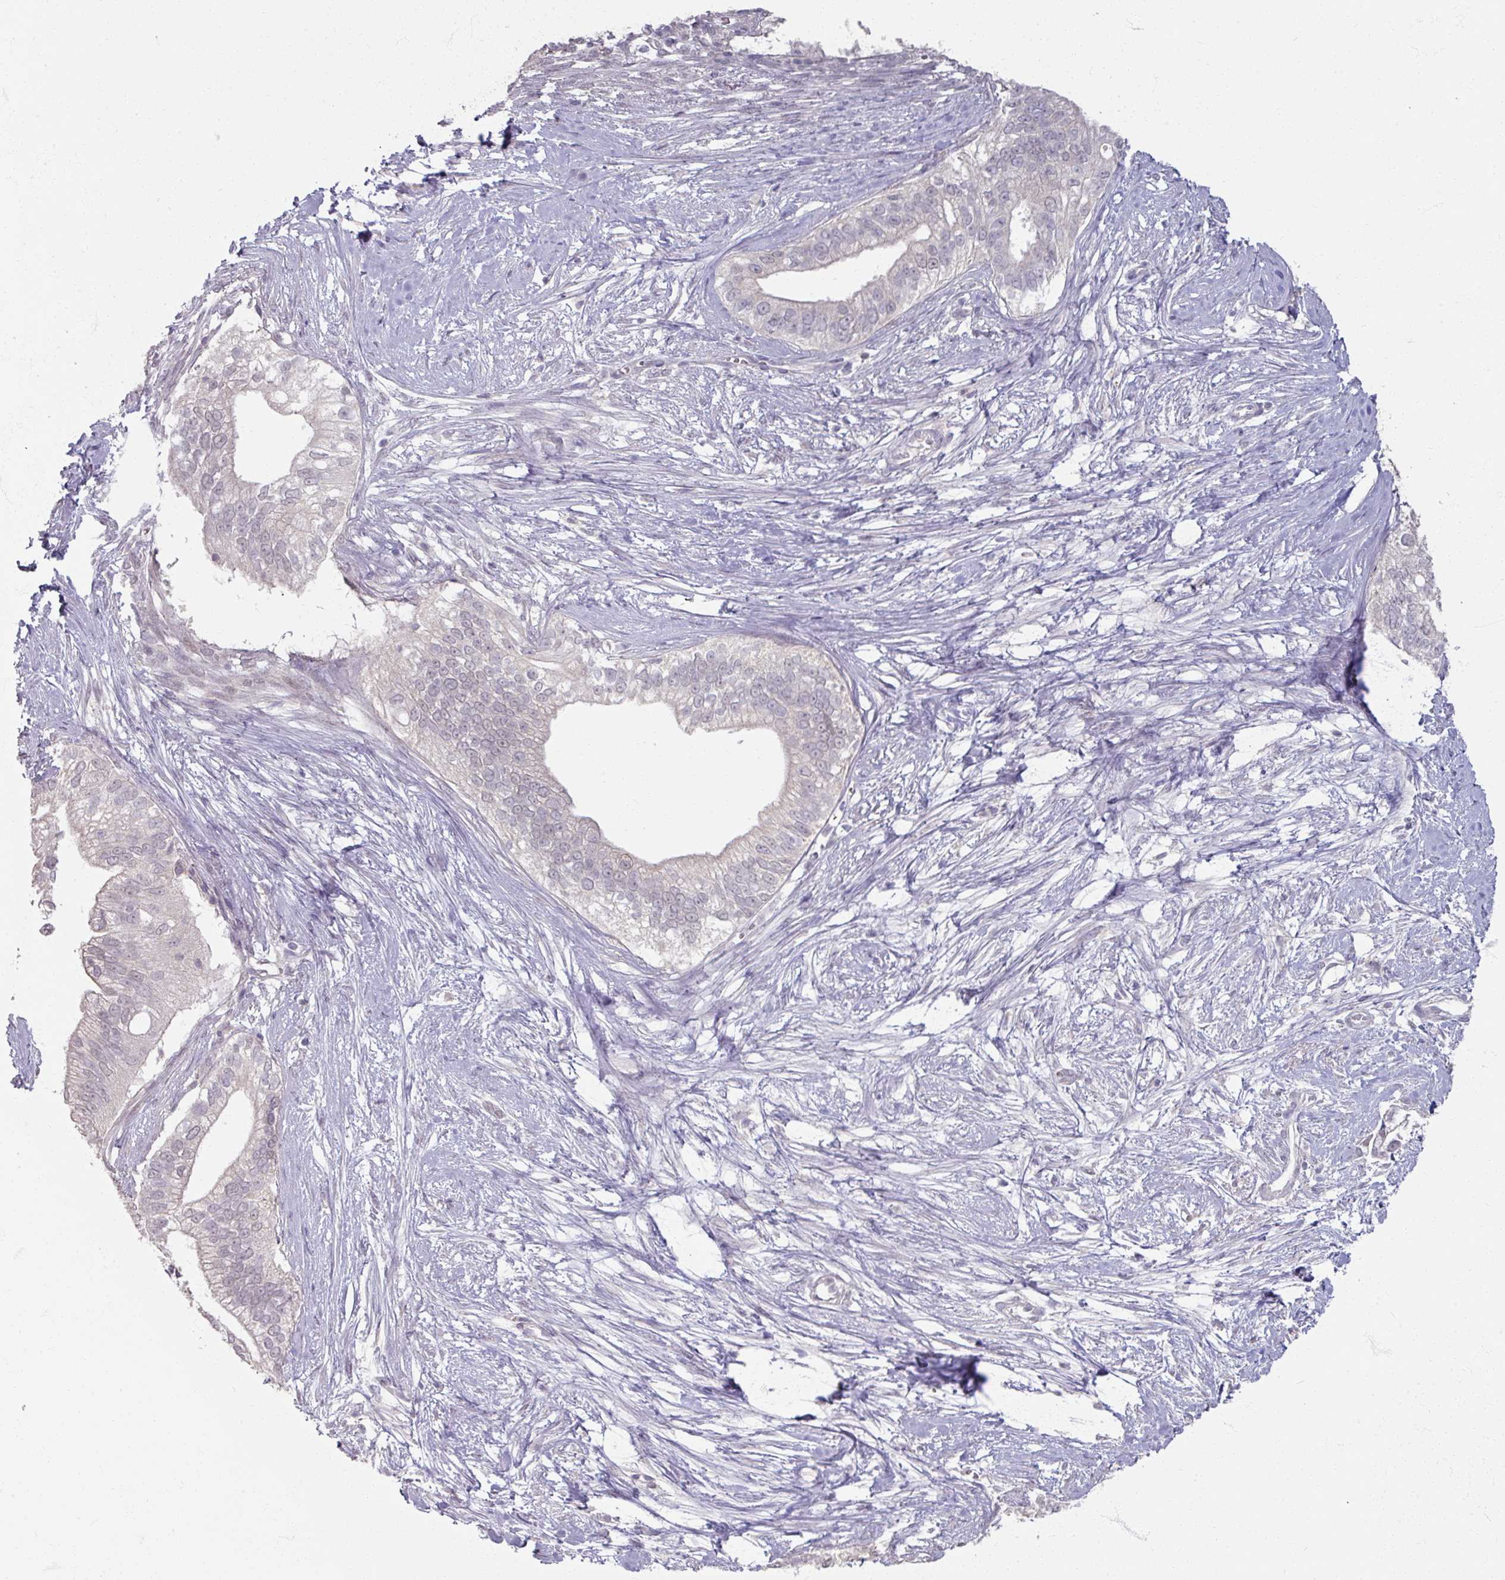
{"staining": {"intensity": "negative", "quantity": "none", "location": "none"}, "tissue": "pancreatic cancer", "cell_type": "Tumor cells", "image_type": "cancer", "snomed": [{"axis": "morphology", "description": "Adenocarcinoma, NOS"}, {"axis": "topography", "description": "Pancreas"}], "caption": "Immunohistochemistry (IHC) of human pancreatic cancer displays no staining in tumor cells. (DAB (3,3'-diaminobenzidine) immunohistochemistry (IHC), high magnification).", "gene": "SOX11", "patient": {"sex": "male", "age": 70}}